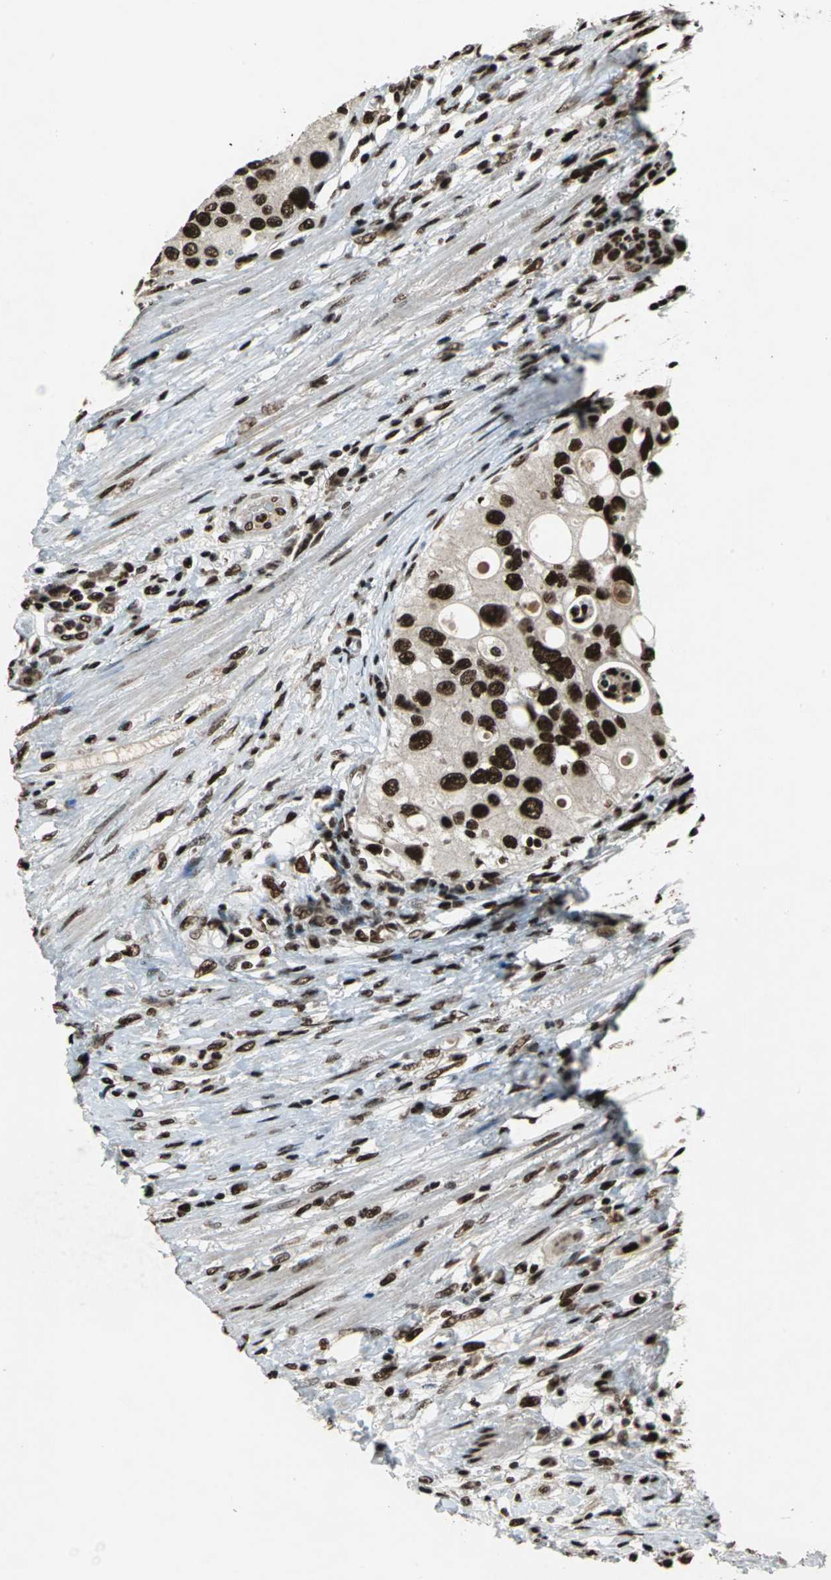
{"staining": {"intensity": "strong", "quantity": ">75%", "location": "nuclear"}, "tissue": "urothelial cancer", "cell_type": "Tumor cells", "image_type": "cancer", "snomed": [{"axis": "morphology", "description": "Urothelial carcinoma, High grade"}, {"axis": "topography", "description": "Urinary bladder"}], "caption": "The immunohistochemical stain shows strong nuclear expression in tumor cells of urothelial cancer tissue.", "gene": "MTA2", "patient": {"sex": "female", "age": 56}}